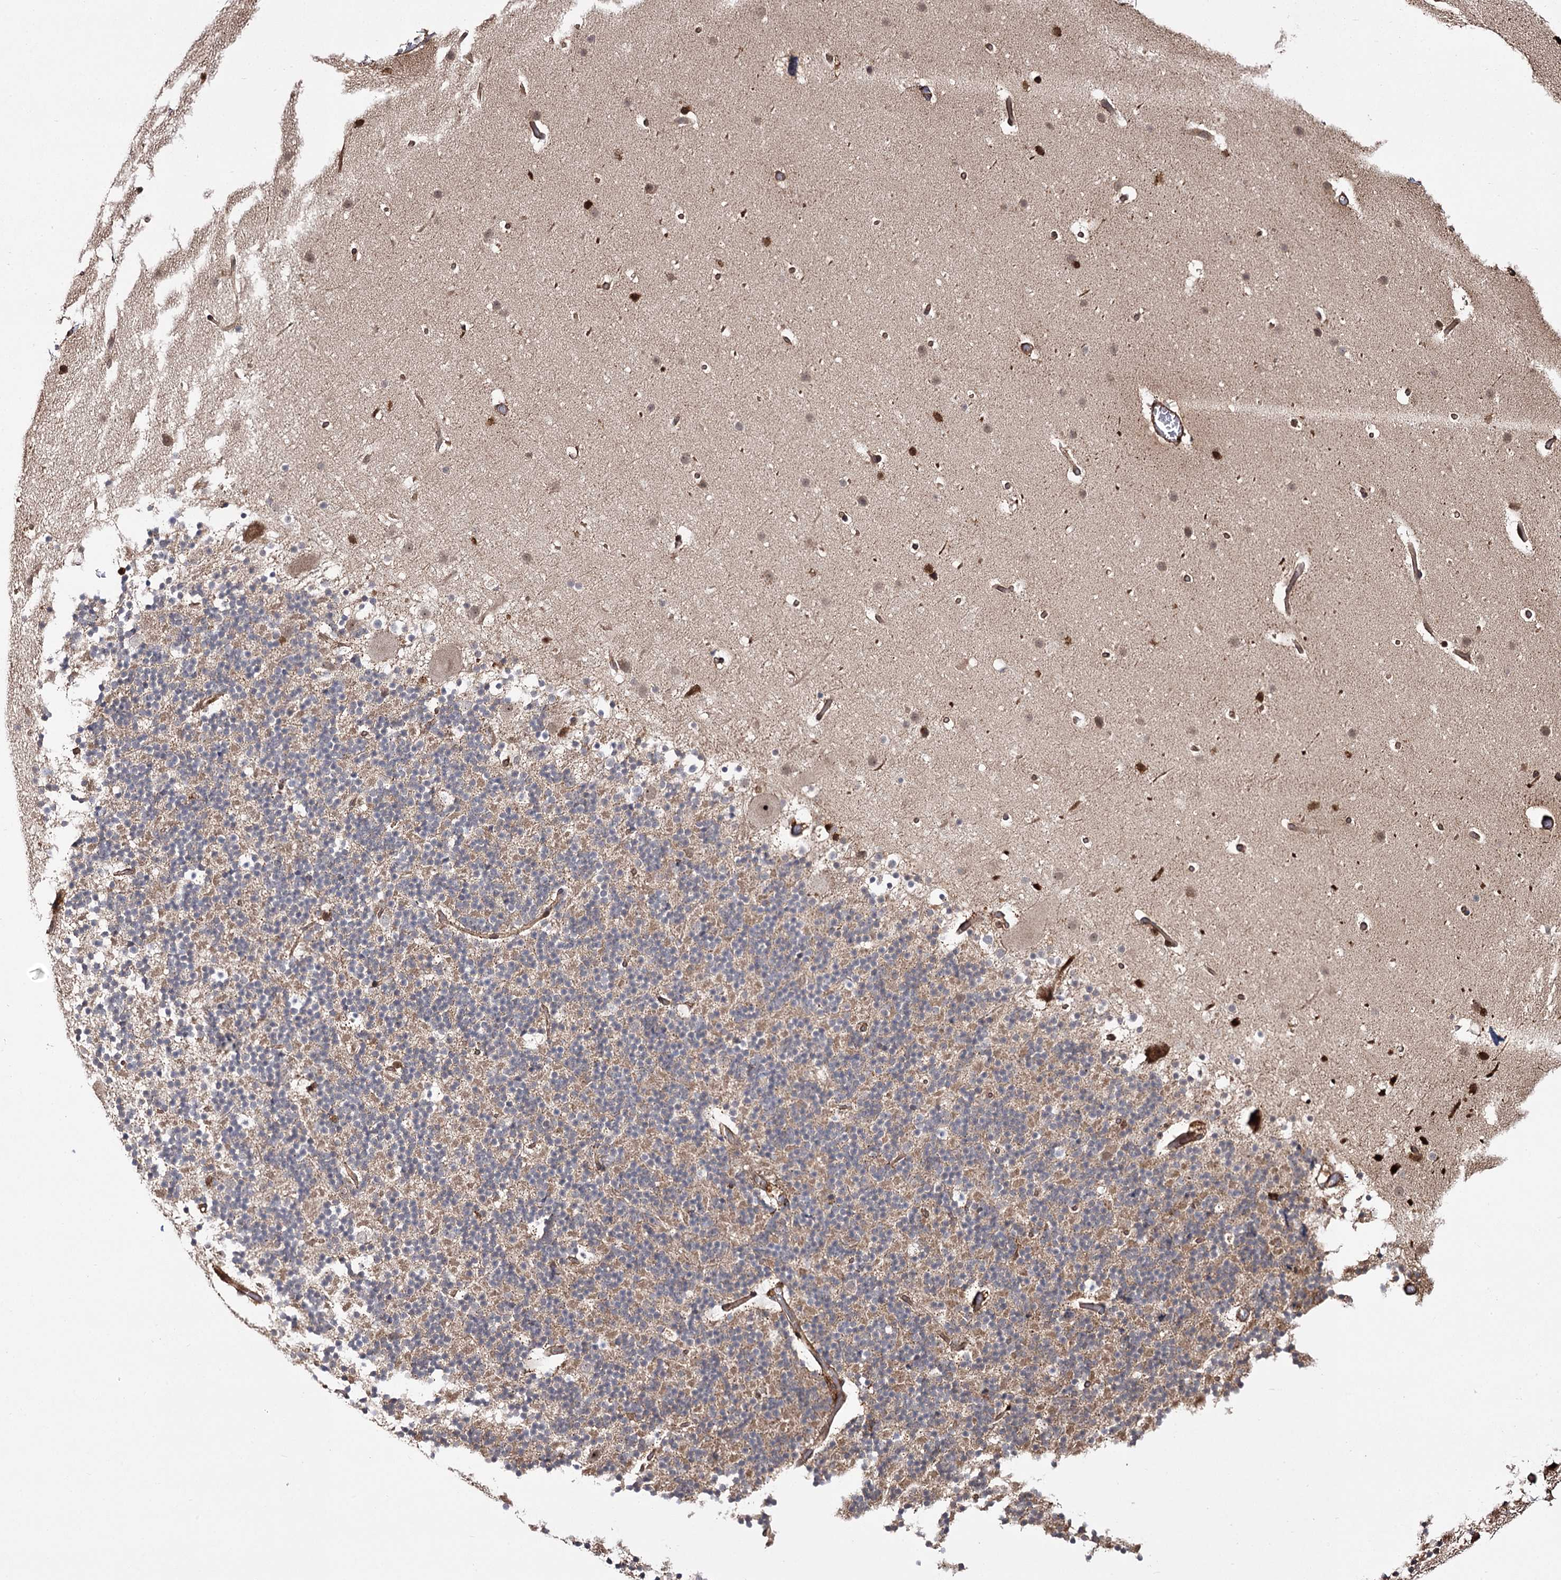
{"staining": {"intensity": "weak", "quantity": "<25%", "location": "cytoplasmic/membranous"}, "tissue": "cerebellum", "cell_type": "Cells in granular layer", "image_type": "normal", "snomed": [{"axis": "morphology", "description": "Normal tissue, NOS"}, {"axis": "topography", "description": "Cerebellum"}], "caption": "High magnification brightfield microscopy of unremarkable cerebellum stained with DAB (3,3'-diaminobenzidine) (brown) and counterstained with hematoxylin (blue): cells in granular layer show no significant expression. (IHC, brightfield microscopy, high magnification).", "gene": "FANCL", "patient": {"sex": "male", "age": 57}}